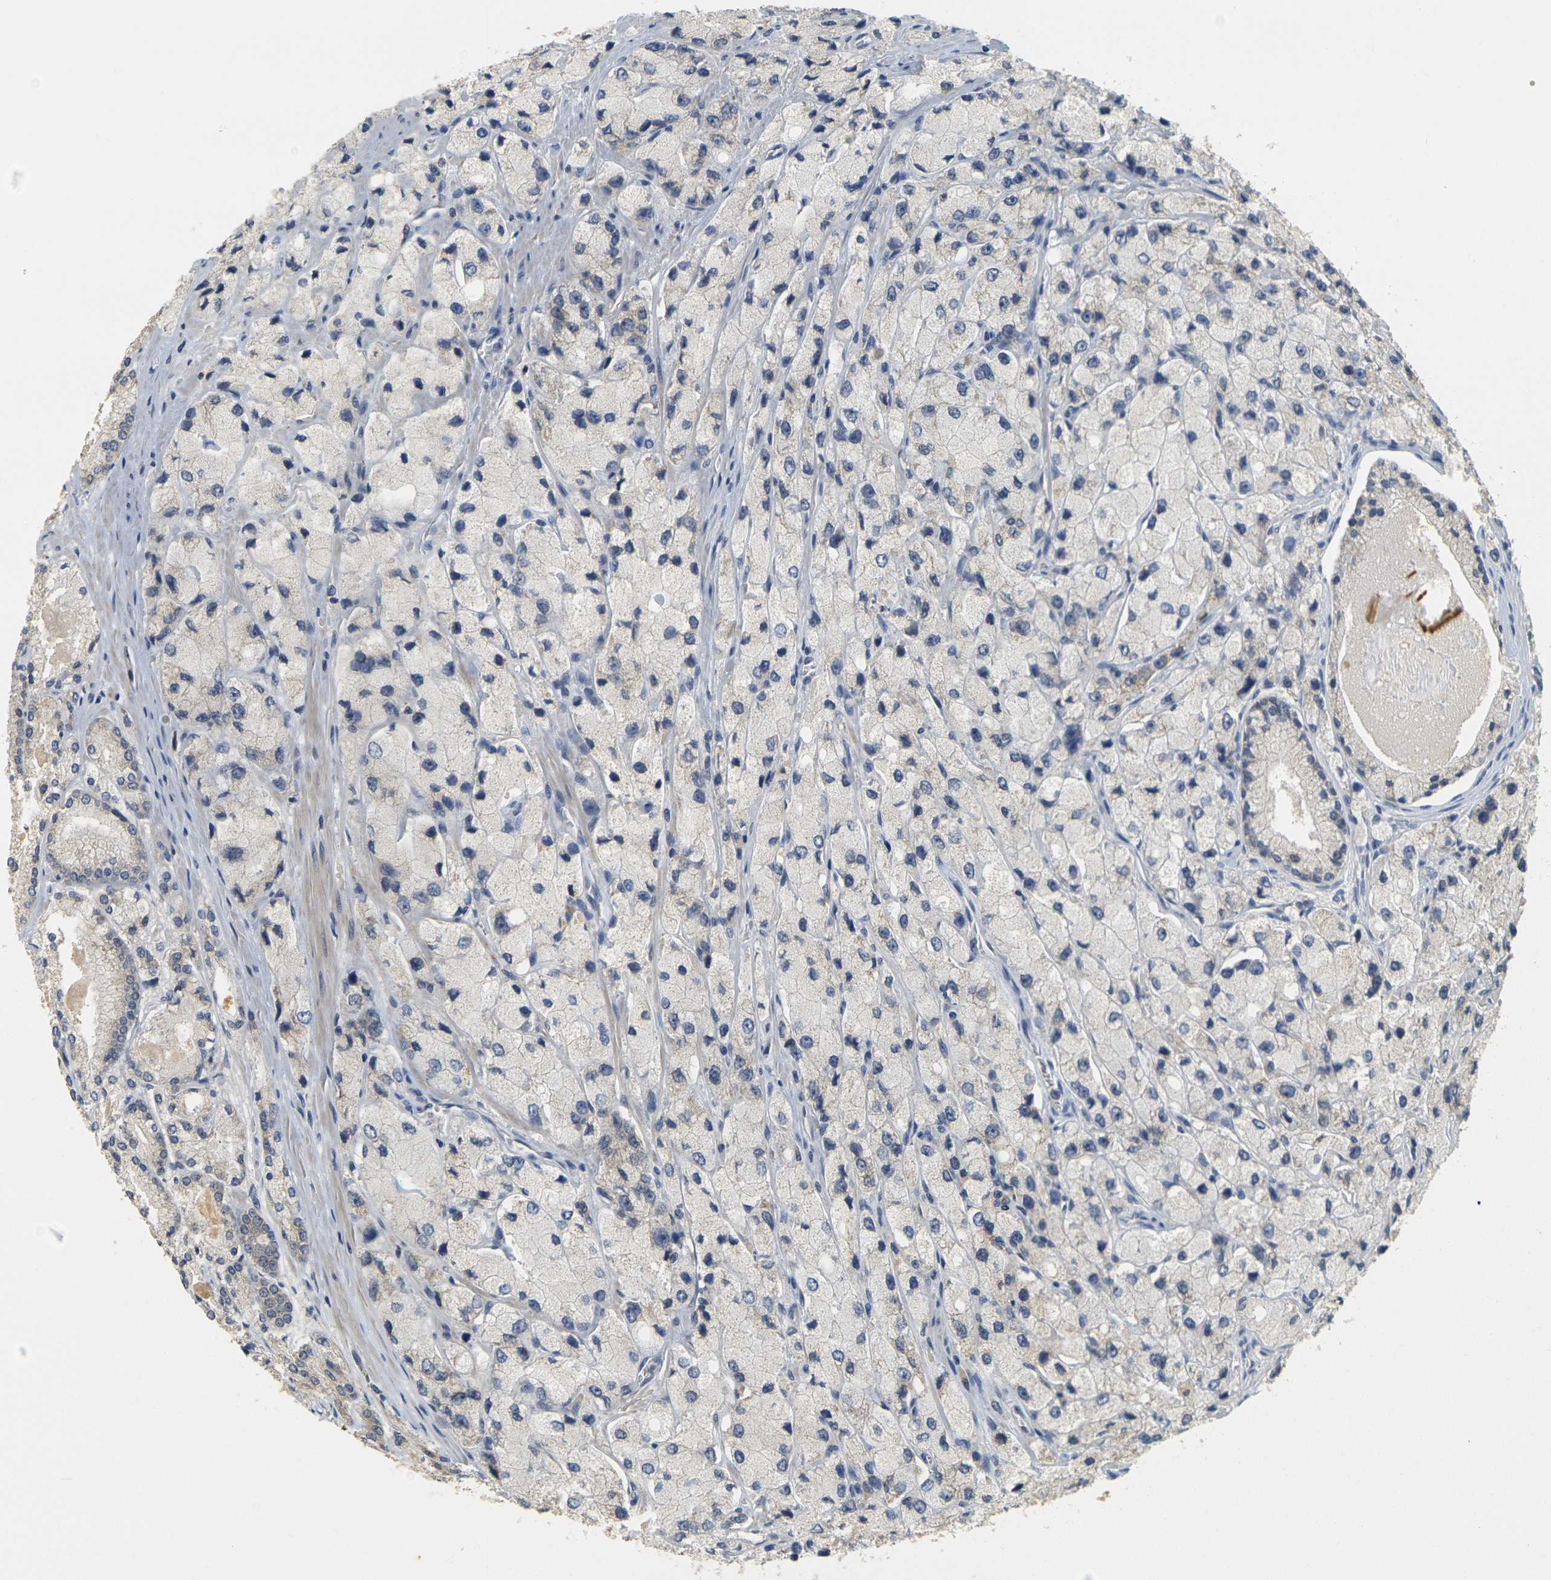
{"staining": {"intensity": "weak", "quantity": "25%-75%", "location": "cytoplasmic/membranous"}, "tissue": "prostate cancer", "cell_type": "Tumor cells", "image_type": "cancer", "snomed": [{"axis": "morphology", "description": "Adenocarcinoma, High grade"}, {"axis": "topography", "description": "Prostate"}], "caption": "Human prostate cancer (high-grade adenocarcinoma) stained for a protein (brown) exhibits weak cytoplasmic/membranous positive staining in approximately 25%-75% of tumor cells.", "gene": "GDAP1", "patient": {"sex": "male", "age": 58}}